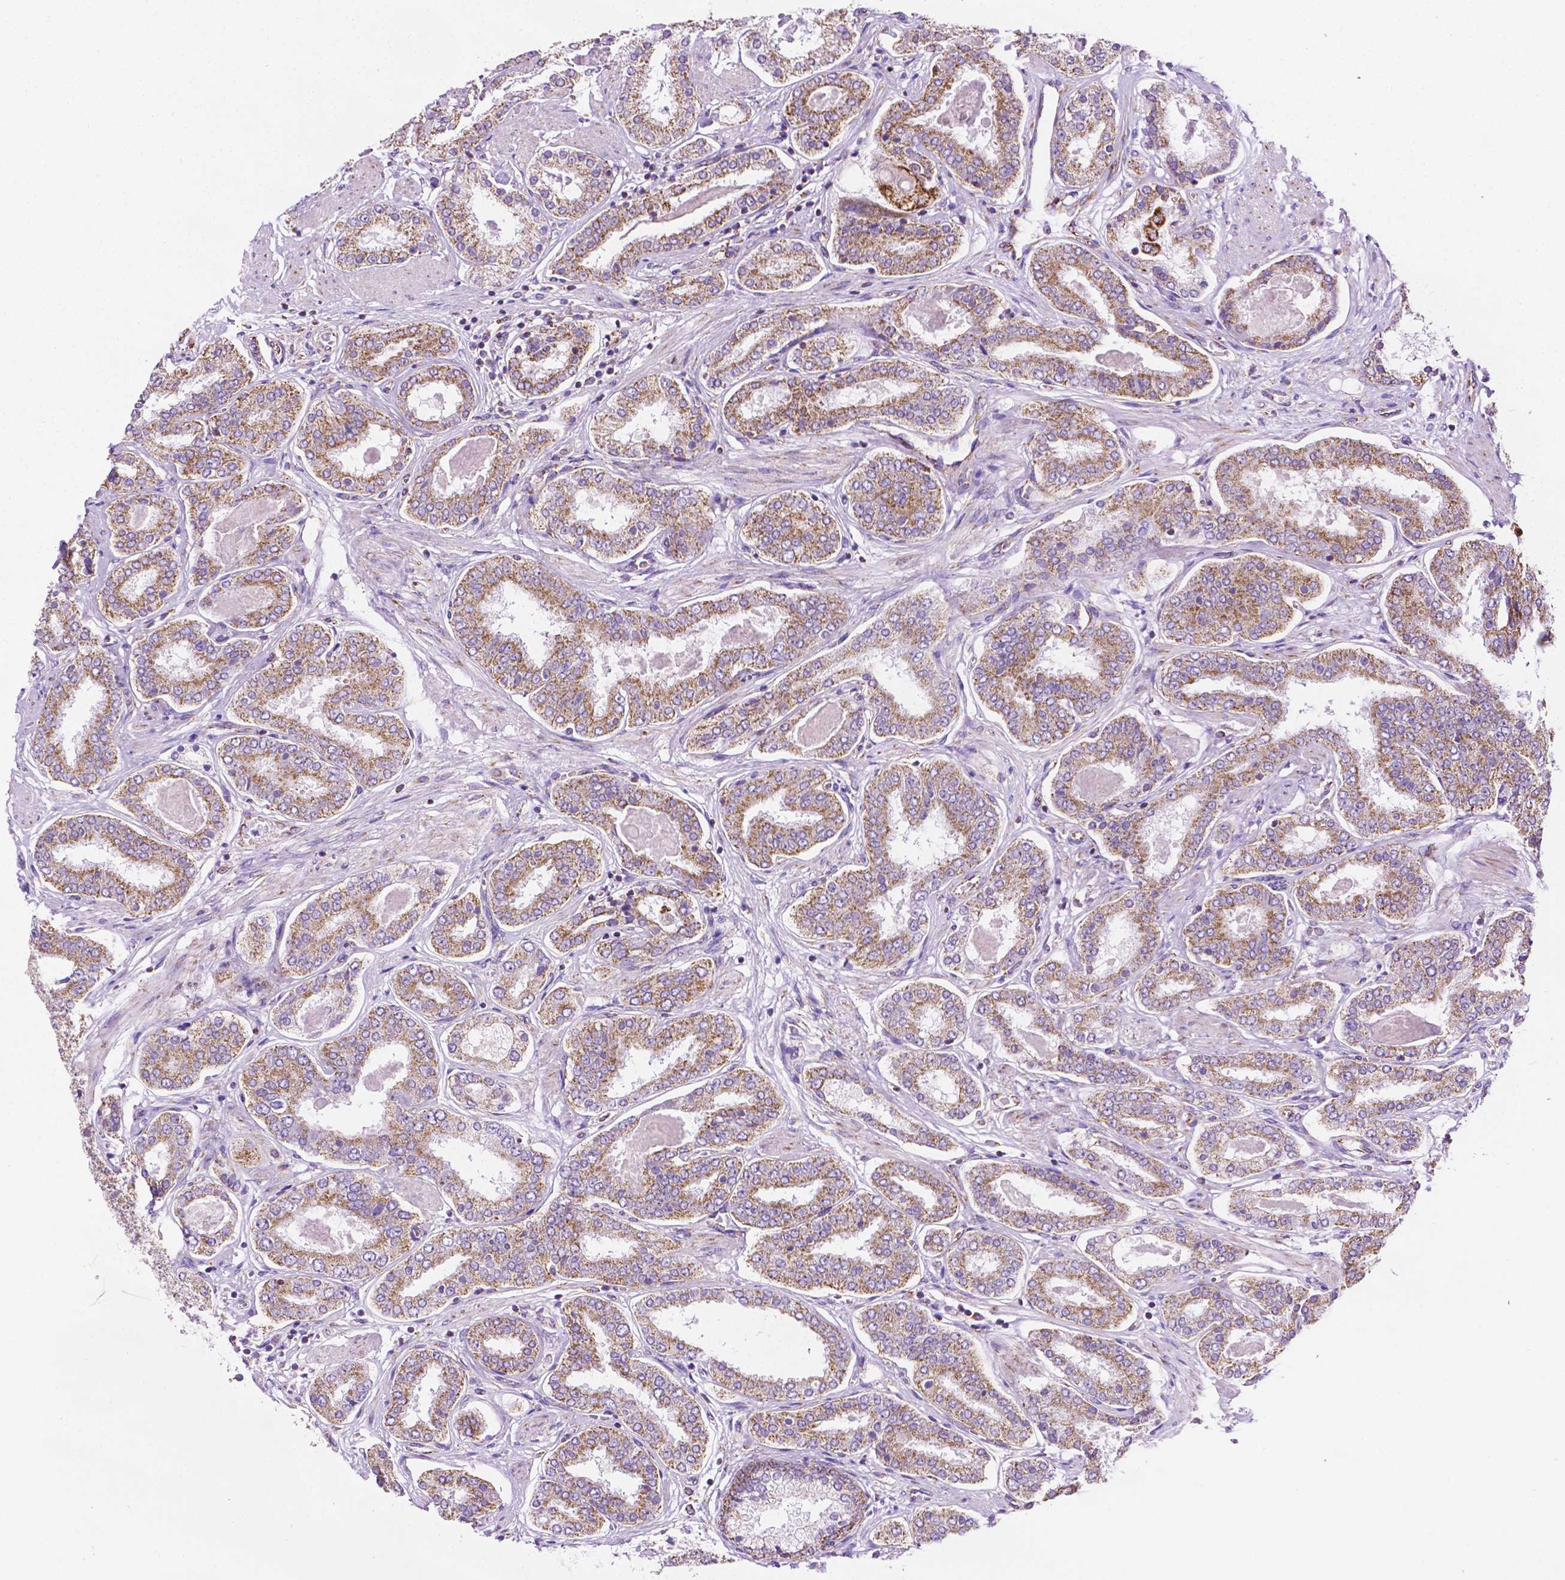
{"staining": {"intensity": "moderate", "quantity": ">75%", "location": "cytoplasmic/membranous"}, "tissue": "prostate cancer", "cell_type": "Tumor cells", "image_type": "cancer", "snomed": [{"axis": "morphology", "description": "Adenocarcinoma, High grade"}, {"axis": "topography", "description": "Prostate"}], "caption": "A brown stain labels moderate cytoplasmic/membranous staining of a protein in prostate cancer (adenocarcinoma (high-grade)) tumor cells.", "gene": "RMDN3", "patient": {"sex": "male", "age": 63}}